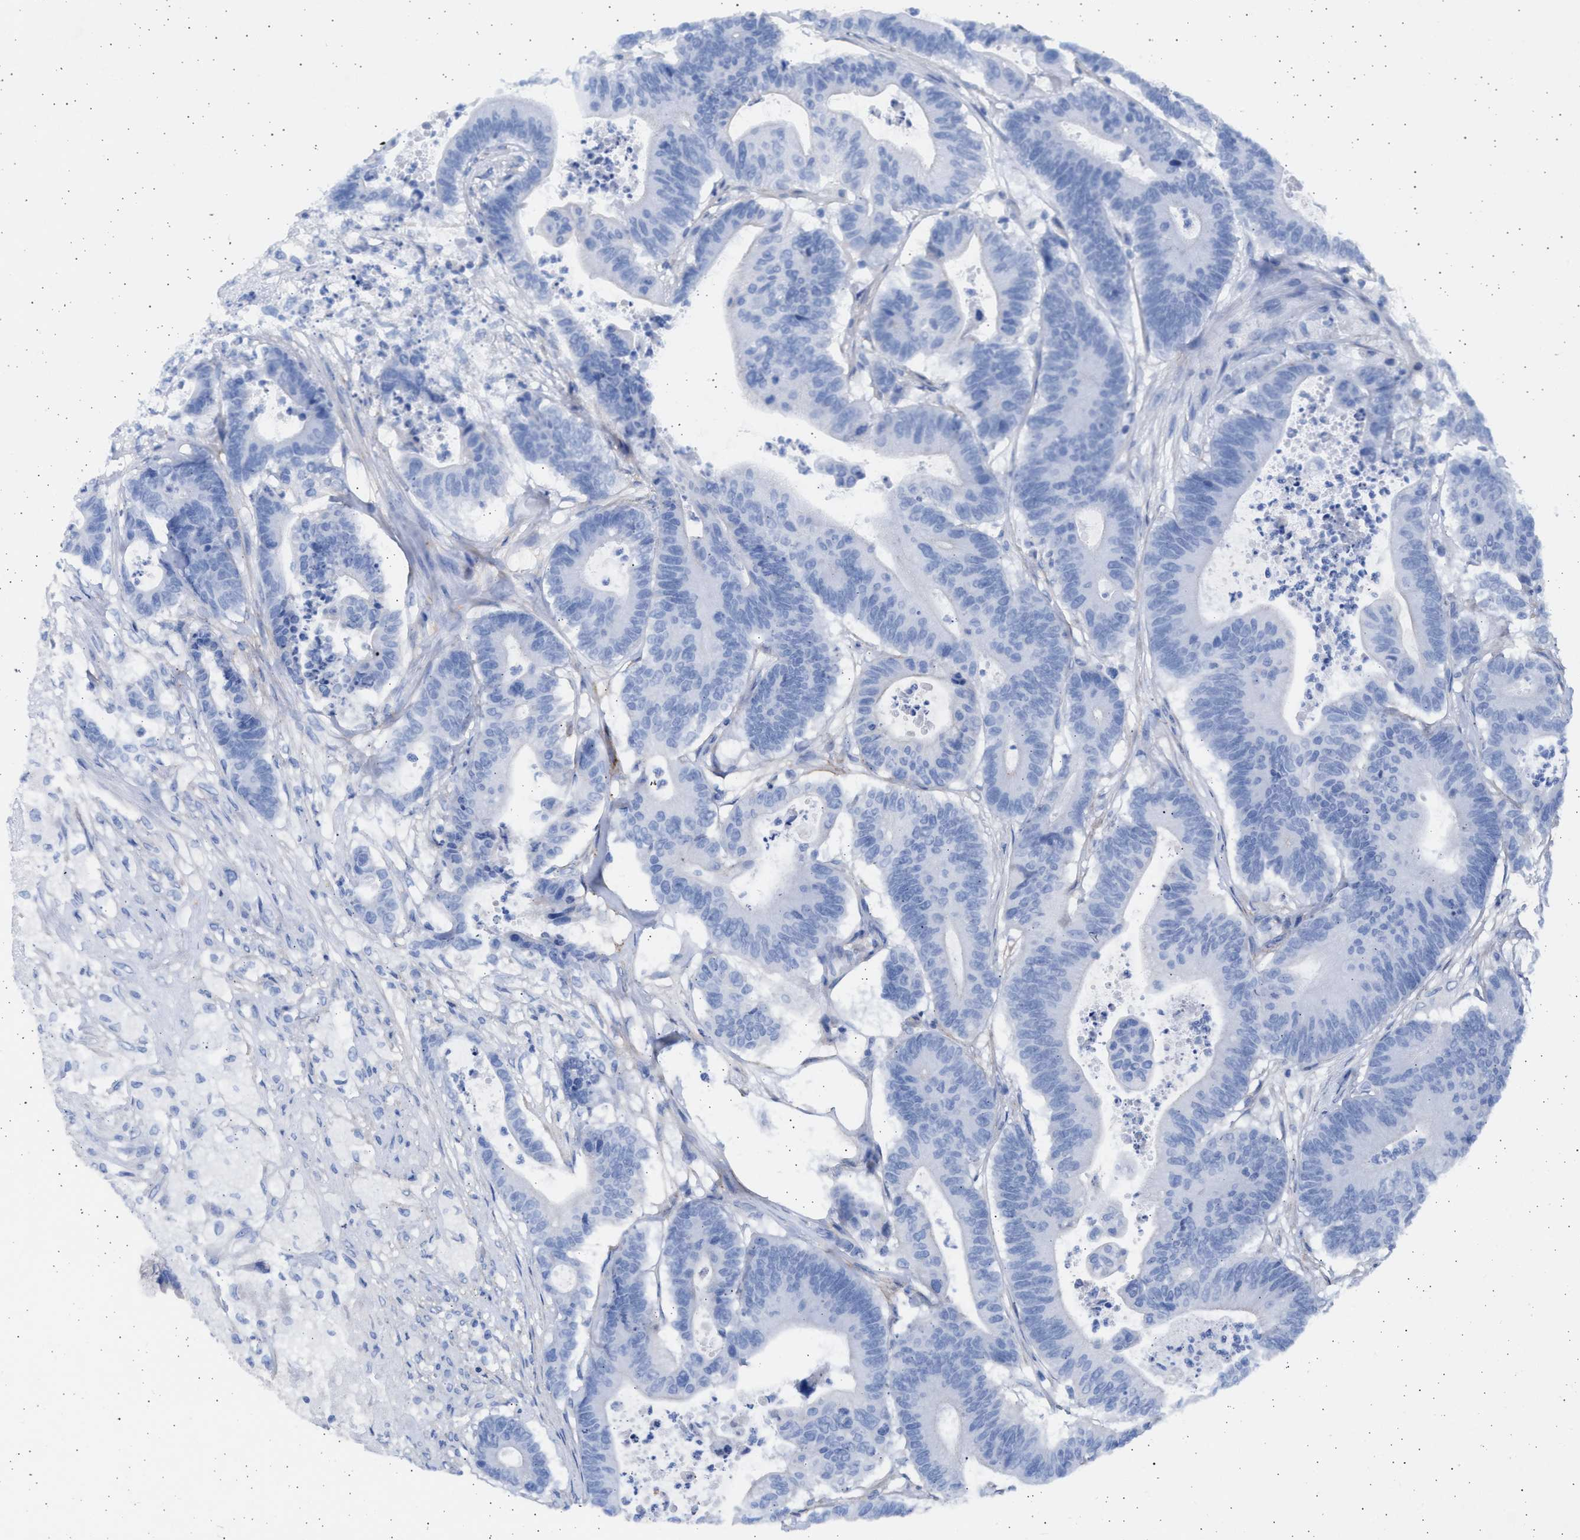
{"staining": {"intensity": "negative", "quantity": "none", "location": "none"}, "tissue": "colorectal cancer", "cell_type": "Tumor cells", "image_type": "cancer", "snomed": [{"axis": "morphology", "description": "Adenocarcinoma, NOS"}, {"axis": "topography", "description": "Colon"}], "caption": "Immunohistochemistry histopathology image of neoplastic tissue: colorectal adenocarcinoma stained with DAB (3,3'-diaminobenzidine) demonstrates no significant protein positivity in tumor cells.", "gene": "NBR1", "patient": {"sex": "female", "age": 84}}